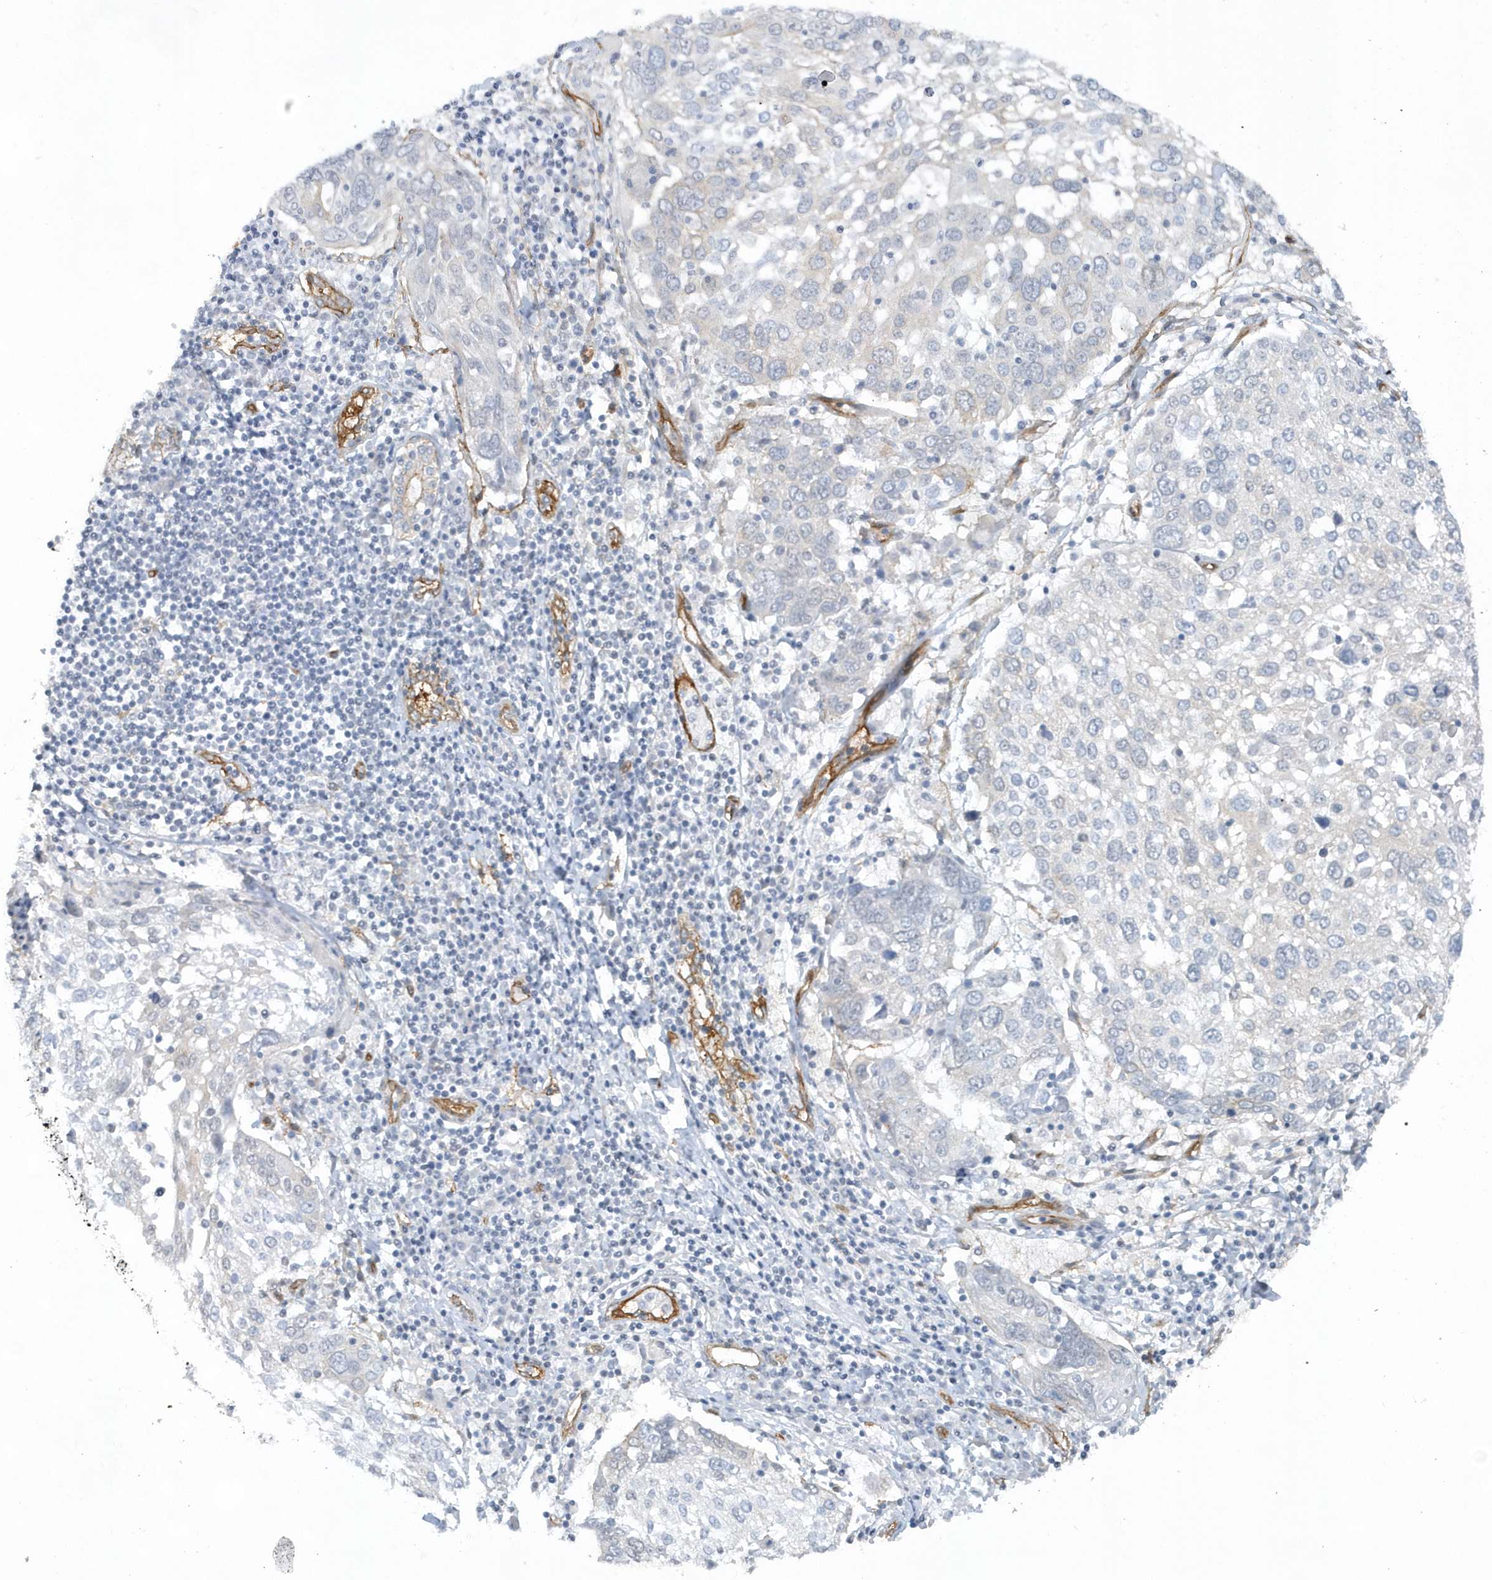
{"staining": {"intensity": "negative", "quantity": "none", "location": "none"}, "tissue": "lung cancer", "cell_type": "Tumor cells", "image_type": "cancer", "snomed": [{"axis": "morphology", "description": "Squamous cell carcinoma, NOS"}, {"axis": "topography", "description": "Lung"}], "caption": "There is no significant positivity in tumor cells of squamous cell carcinoma (lung).", "gene": "RAI14", "patient": {"sex": "male", "age": 65}}